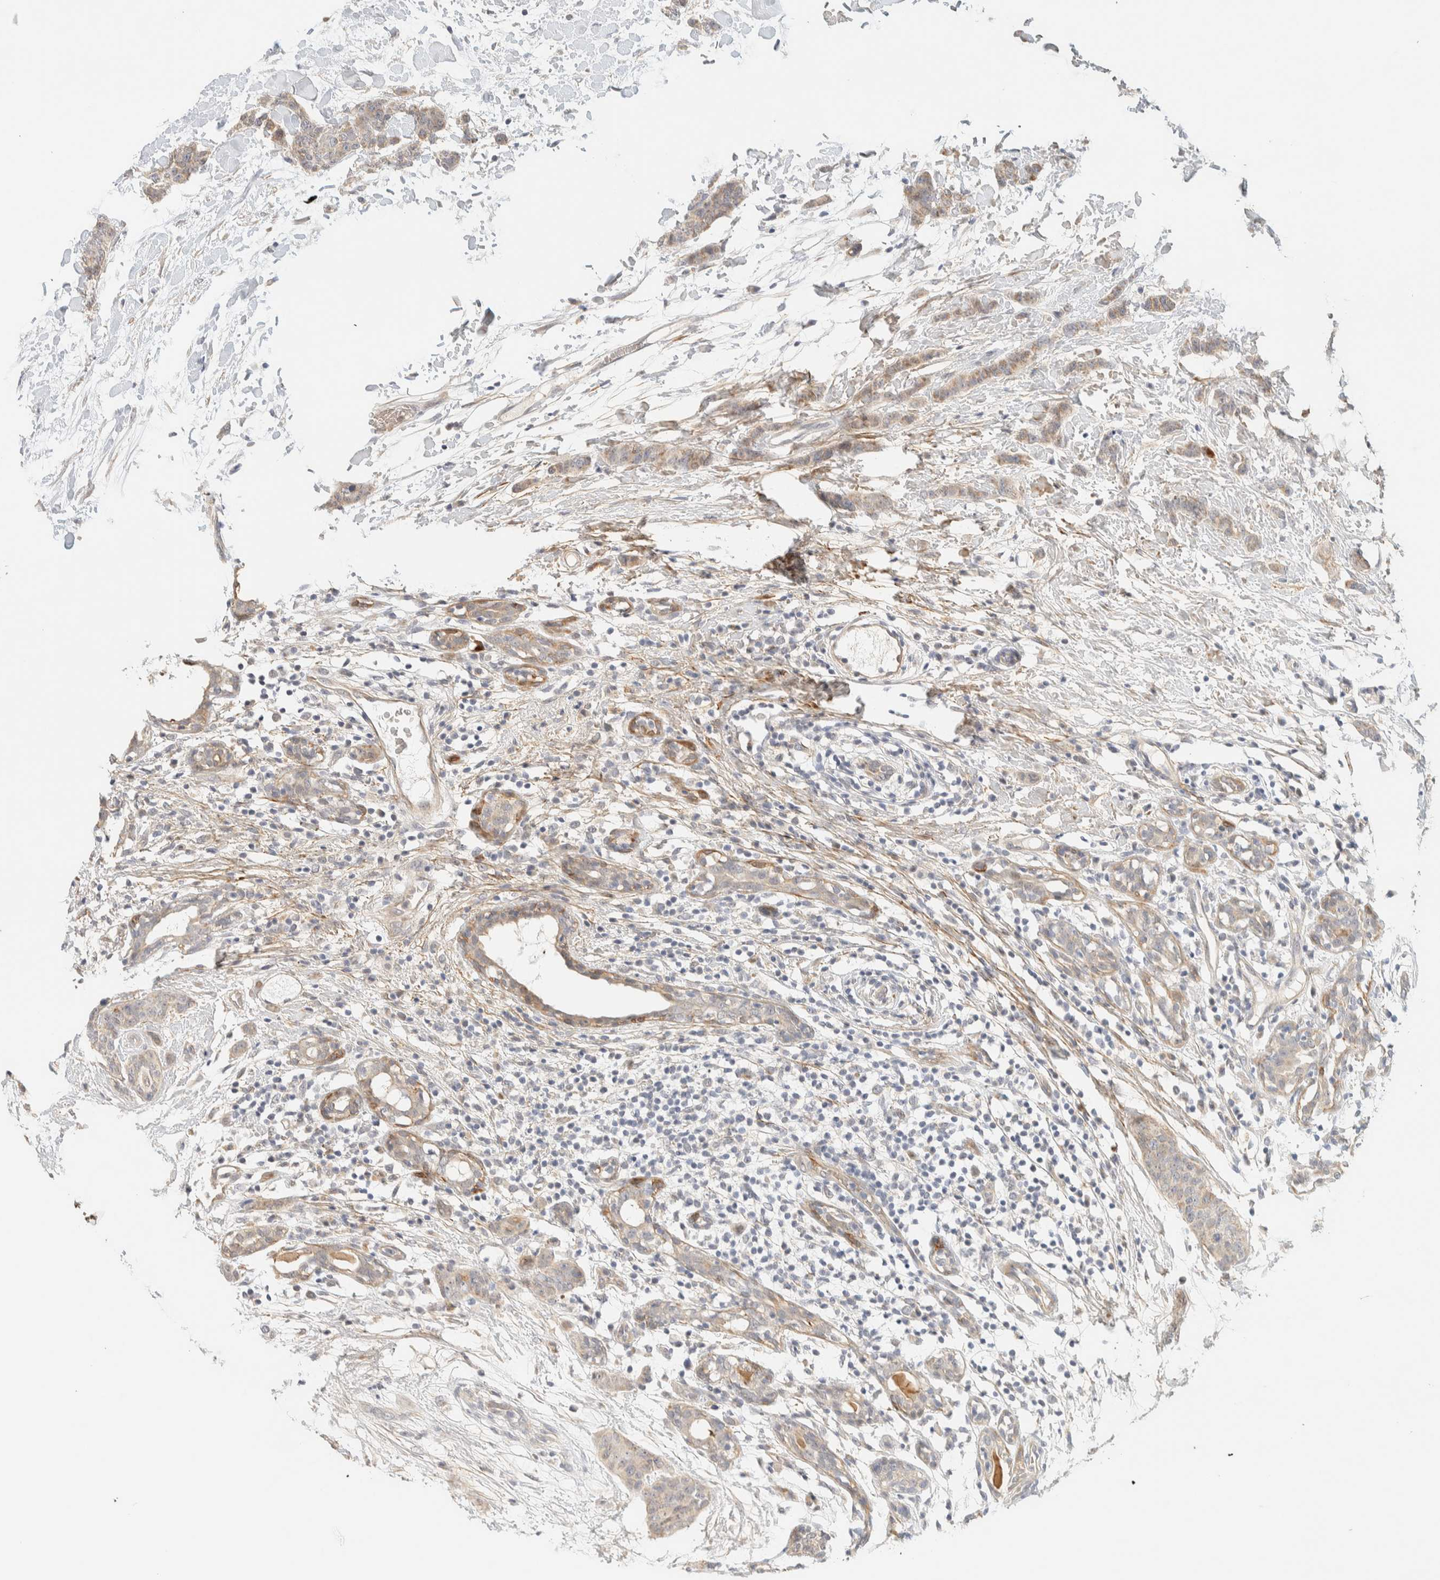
{"staining": {"intensity": "weak", "quantity": "25%-75%", "location": "cytoplasmic/membranous"}, "tissue": "breast cancer", "cell_type": "Tumor cells", "image_type": "cancer", "snomed": [{"axis": "morphology", "description": "Normal tissue, NOS"}, {"axis": "morphology", "description": "Duct carcinoma"}, {"axis": "topography", "description": "Breast"}], "caption": "Brown immunohistochemical staining in intraductal carcinoma (breast) shows weak cytoplasmic/membranous positivity in approximately 25%-75% of tumor cells.", "gene": "TNK1", "patient": {"sex": "female", "age": 40}}